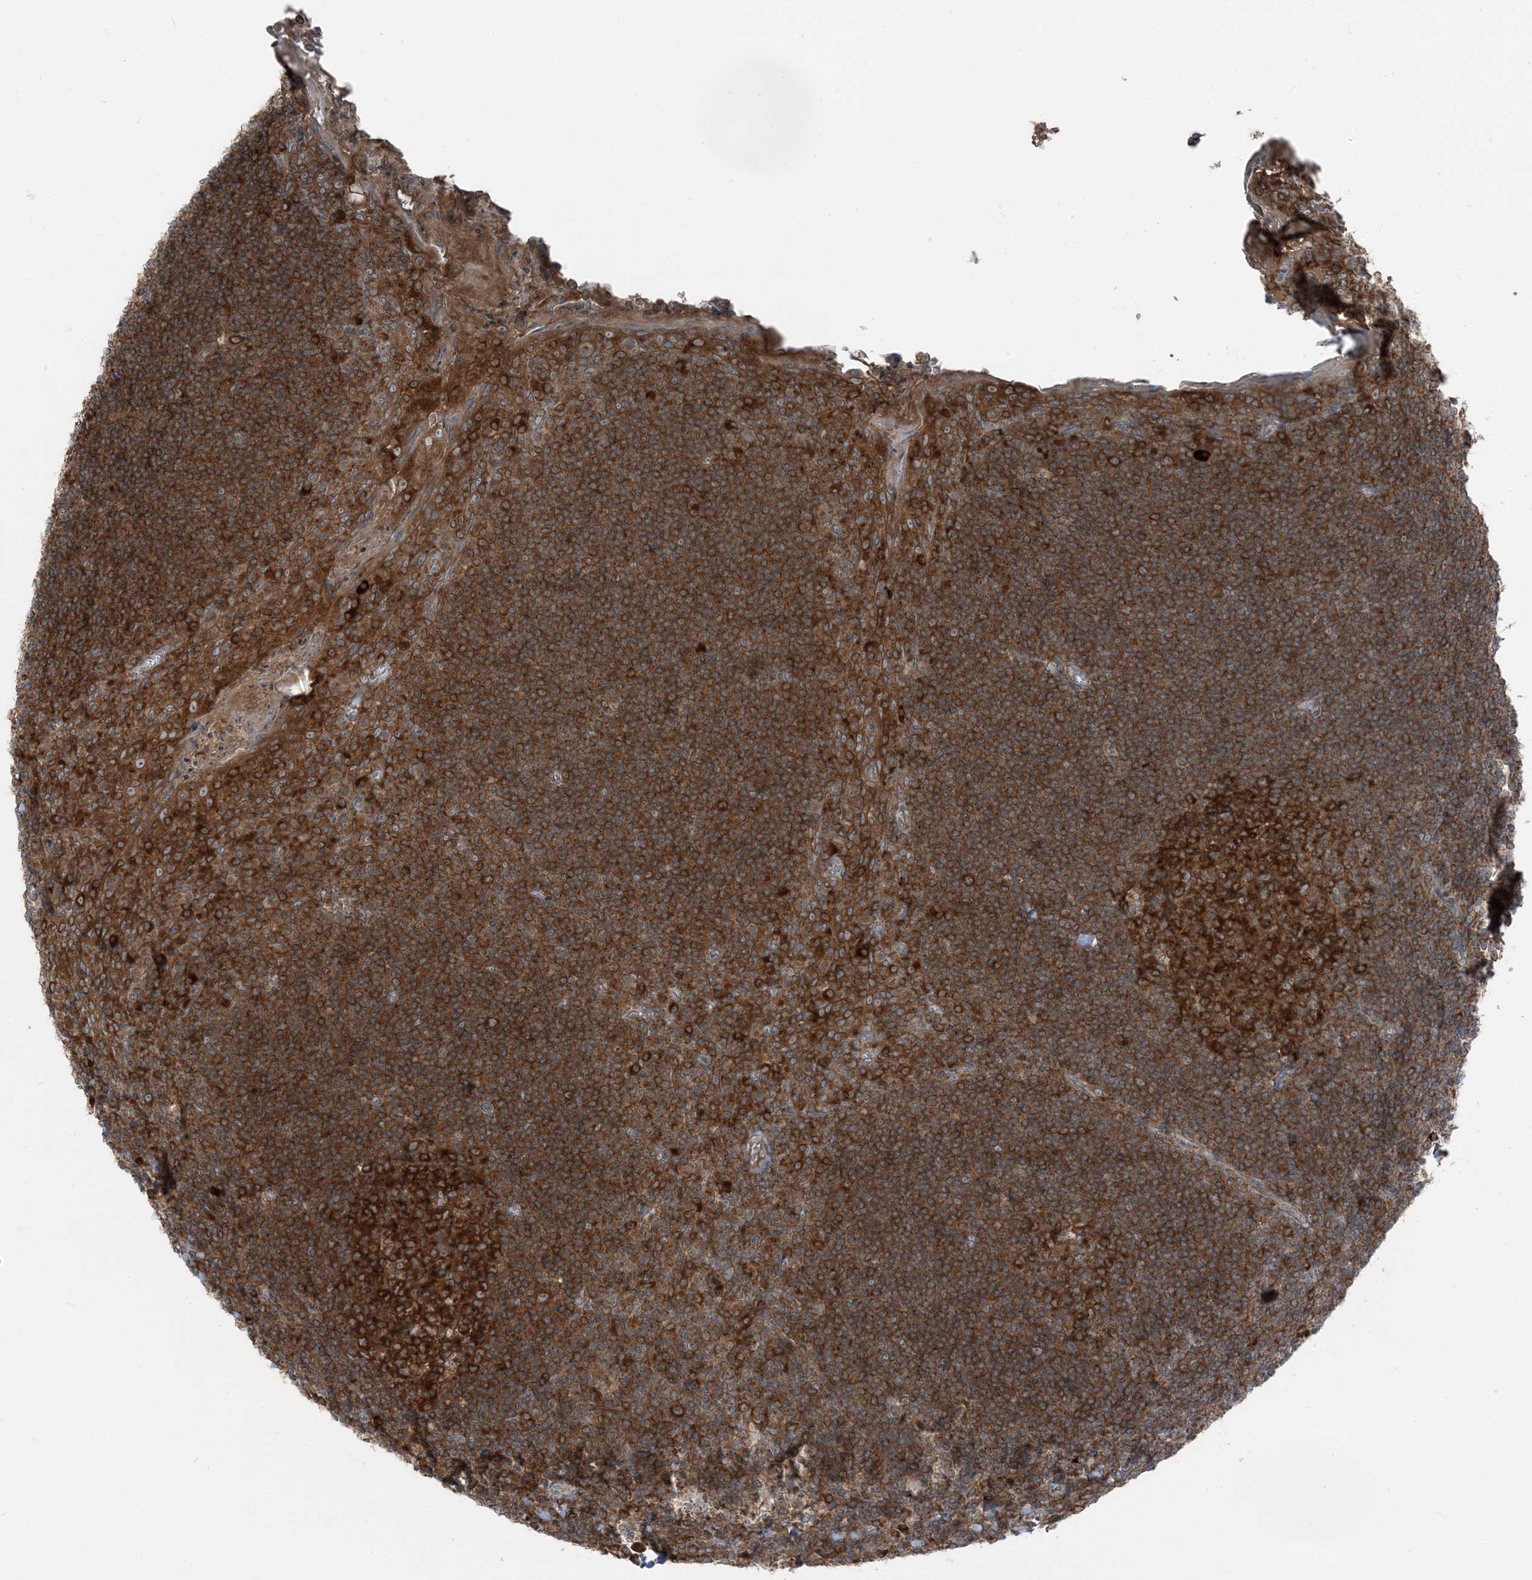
{"staining": {"intensity": "strong", "quantity": ">75%", "location": "cytoplasmic/membranous"}, "tissue": "tonsil", "cell_type": "Germinal center cells", "image_type": "normal", "snomed": [{"axis": "morphology", "description": "Normal tissue, NOS"}, {"axis": "topography", "description": "Tonsil"}], "caption": "Immunohistochemistry image of normal human tonsil stained for a protein (brown), which exhibits high levels of strong cytoplasmic/membranous staining in about >75% of germinal center cells.", "gene": "RAB3GAP1", "patient": {"sex": "male", "age": 27}}